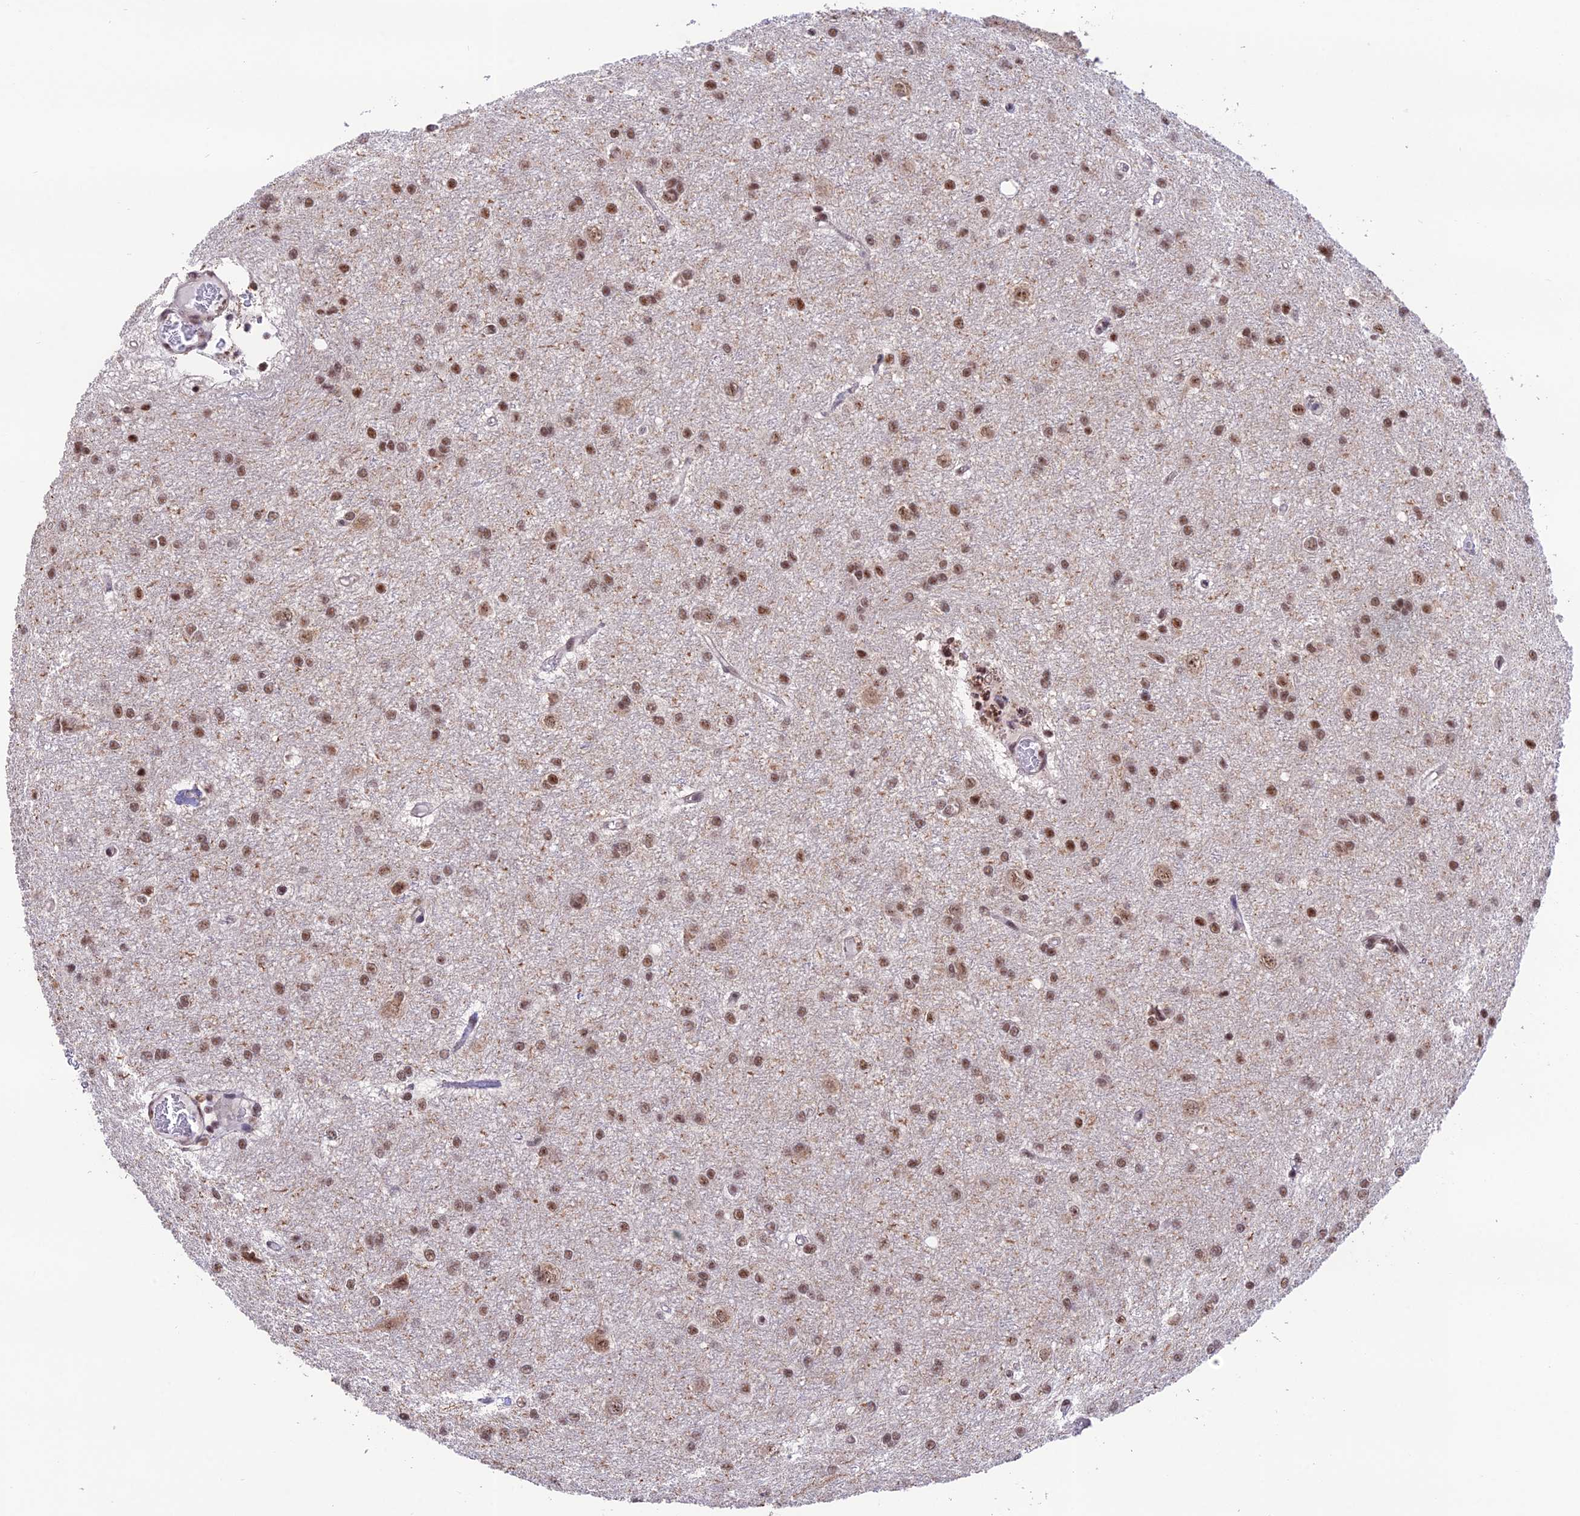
{"staining": {"intensity": "weak", "quantity": ">75%", "location": "nuclear"}, "tissue": "glioma", "cell_type": "Tumor cells", "image_type": "cancer", "snomed": [{"axis": "morphology", "description": "Glioma, malignant, High grade"}, {"axis": "topography", "description": "Brain"}], "caption": "Immunohistochemistry (DAB (3,3'-diaminobenzidine)) staining of human malignant glioma (high-grade) exhibits weak nuclear protein staining in approximately >75% of tumor cells.", "gene": "THOC7", "patient": {"sex": "female", "age": 50}}